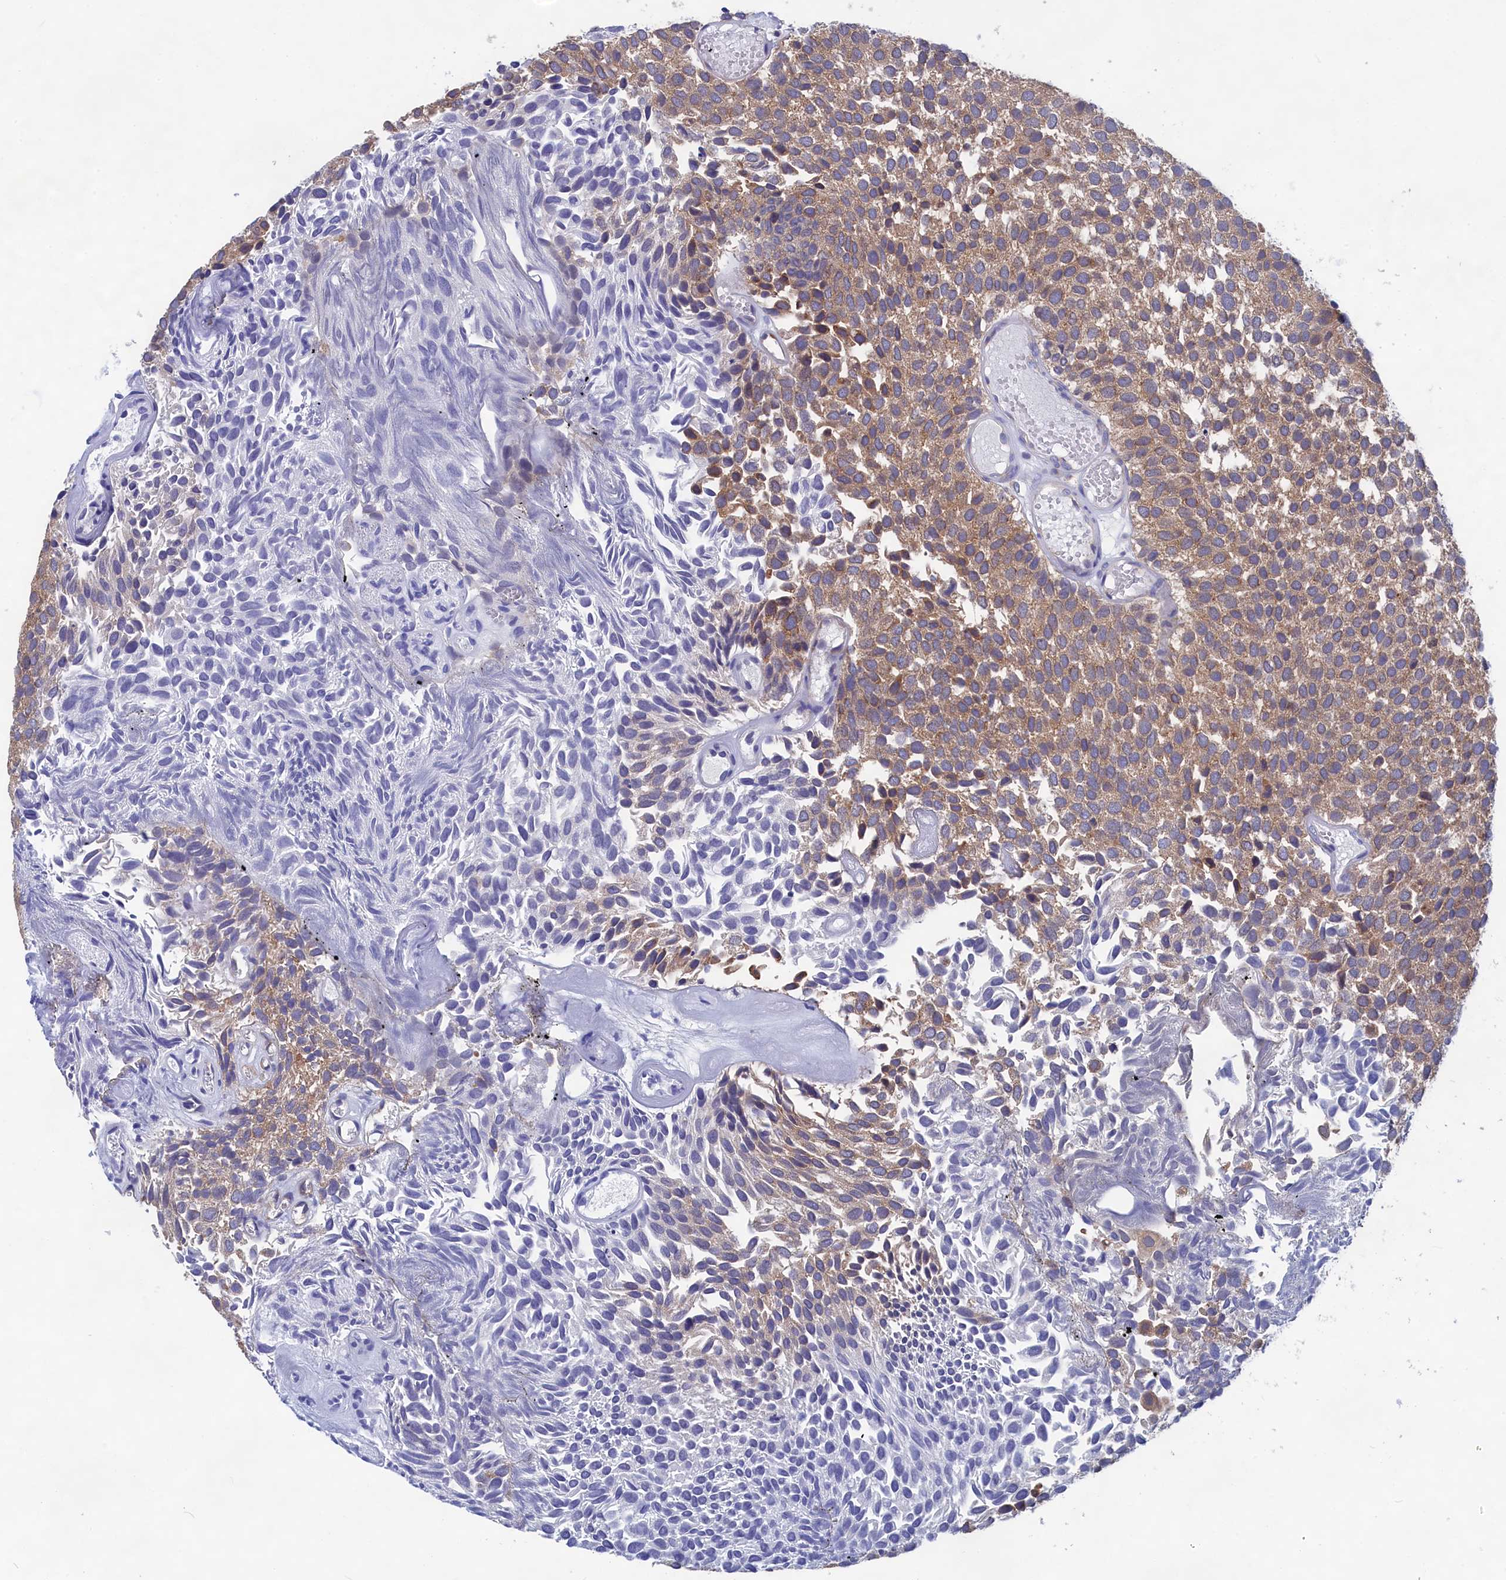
{"staining": {"intensity": "weak", "quantity": ">75%", "location": "cytoplasmic/membranous"}, "tissue": "urothelial cancer", "cell_type": "Tumor cells", "image_type": "cancer", "snomed": [{"axis": "morphology", "description": "Urothelial carcinoma, Low grade"}, {"axis": "topography", "description": "Urinary bladder"}], "caption": "High-power microscopy captured an immunohistochemistry histopathology image of urothelial carcinoma (low-grade), revealing weak cytoplasmic/membranous positivity in about >75% of tumor cells.", "gene": "PGP", "patient": {"sex": "male", "age": 89}}